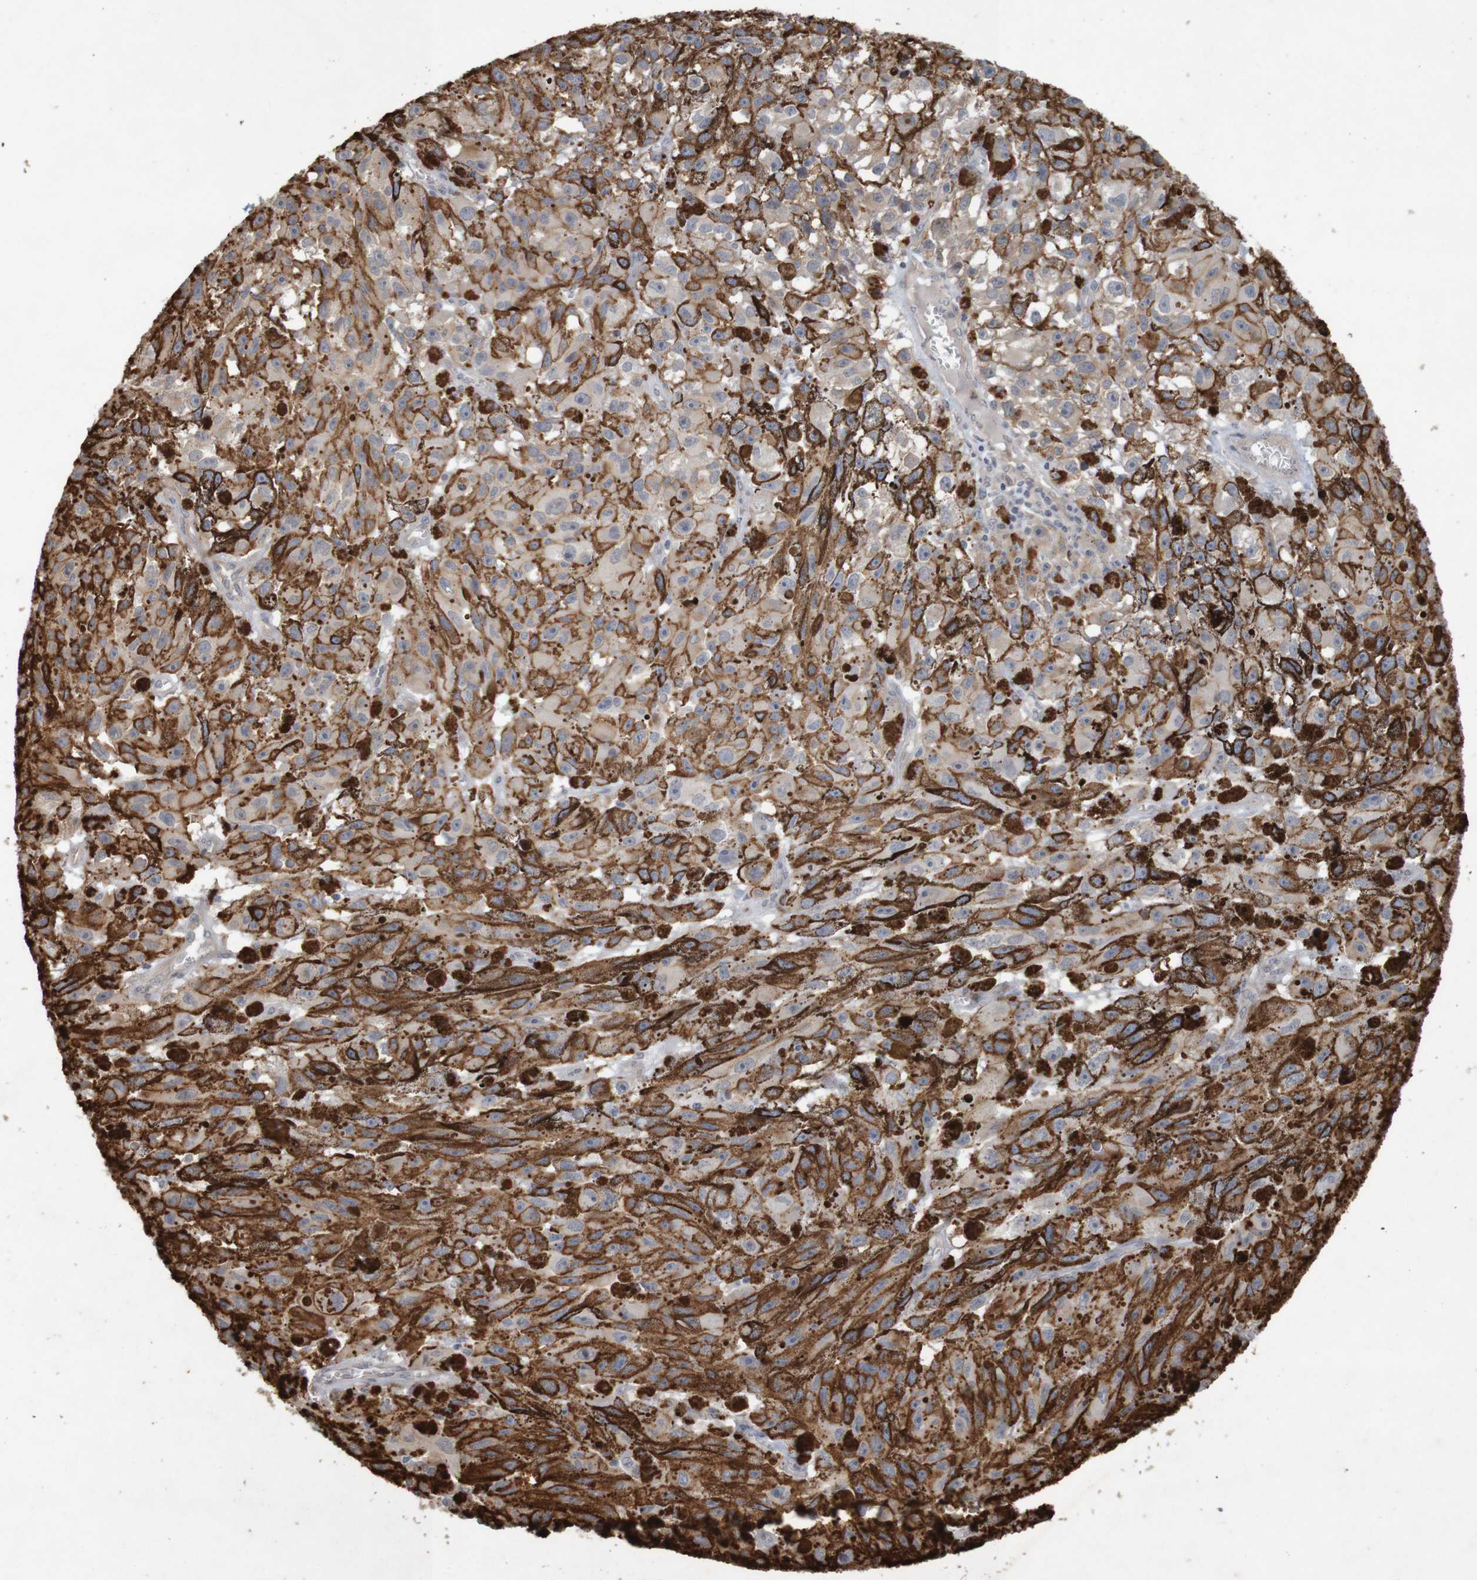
{"staining": {"intensity": "weak", "quantity": "25%-75%", "location": "cytoplasmic/membranous"}, "tissue": "melanoma", "cell_type": "Tumor cells", "image_type": "cancer", "snomed": [{"axis": "morphology", "description": "Malignant melanoma, NOS"}, {"axis": "topography", "description": "Skin"}], "caption": "The micrograph shows a brown stain indicating the presence of a protein in the cytoplasmic/membranous of tumor cells in malignant melanoma. The staining was performed using DAB to visualize the protein expression in brown, while the nuclei were stained in blue with hematoxylin (Magnification: 20x).", "gene": "ARHGEF11", "patient": {"sex": "female", "age": 104}}